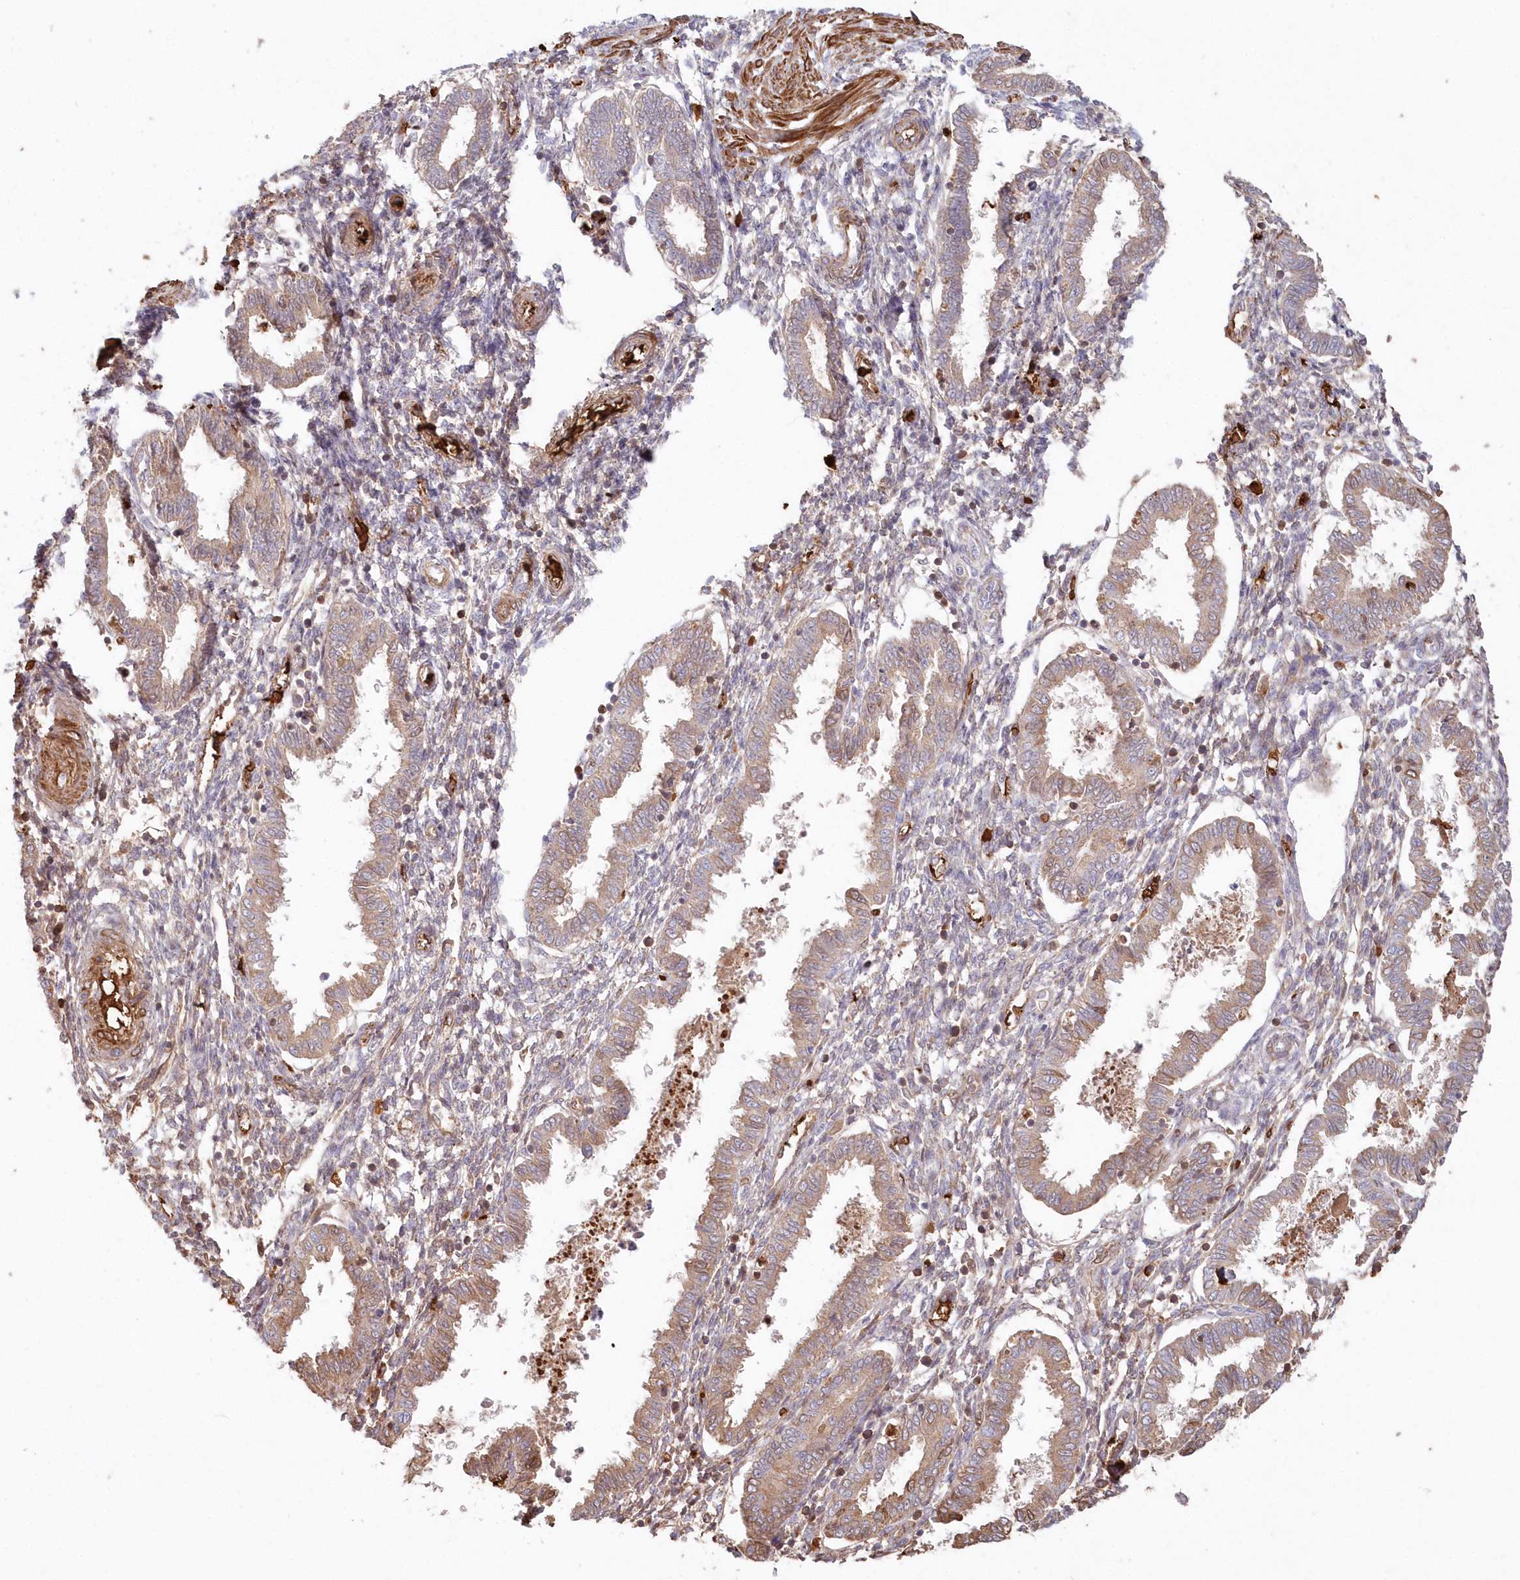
{"staining": {"intensity": "negative", "quantity": "none", "location": "none"}, "tissue": "endometrium", "cell_type": "Cells in endometrial stroma", "image_type": "normal", "snomed": [{"axis": "morphology", "description": "Normal tissue, NOS"}, {"axis": "topography", "description": "Endometrium"}], "caption": "Protein analysis of unremarkable endometrium displays no significant expression in cells in endometrial stroma. (IHC, brightfield microscopy, high magnification).", "gene": "SERINC1", "patient": {"sex": "female", "age": 33}}